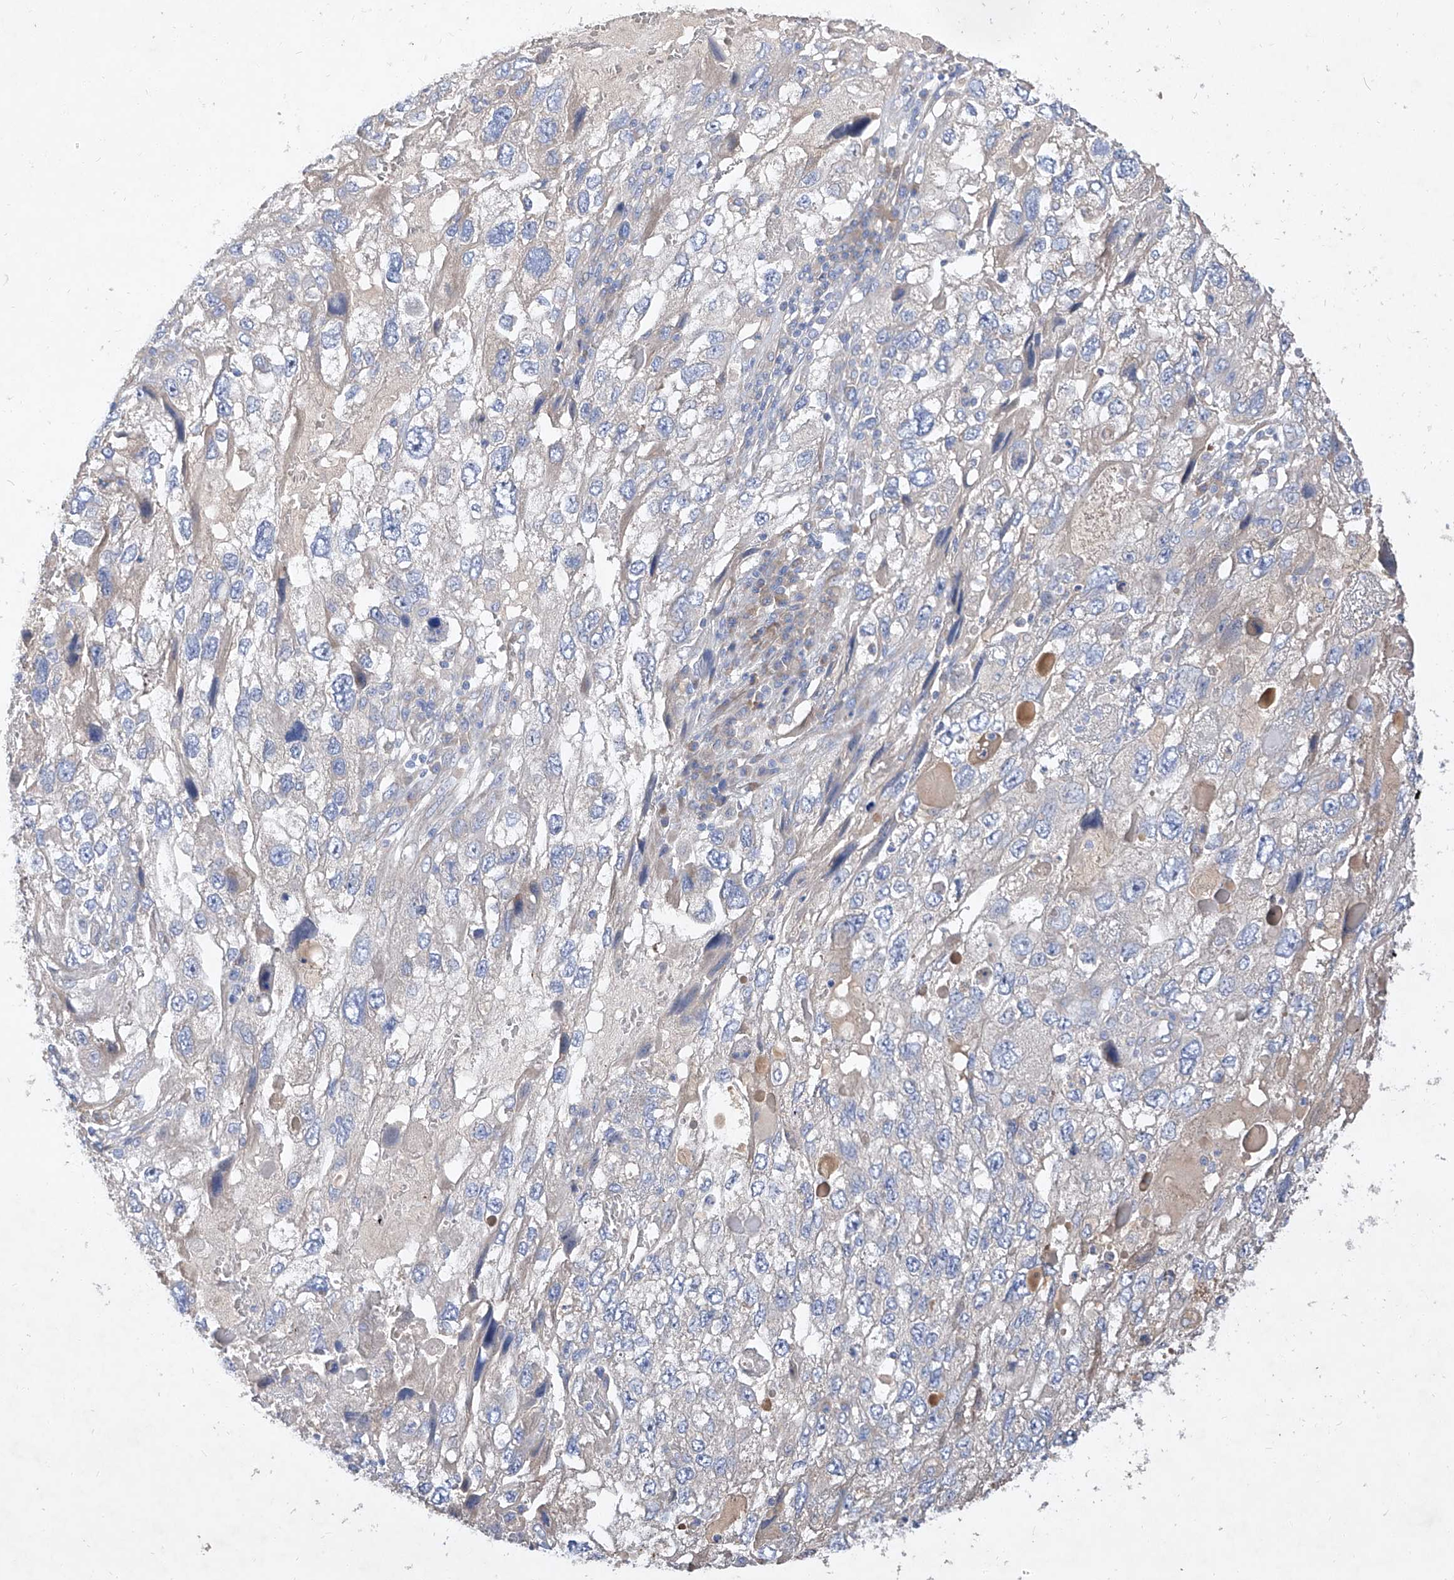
{"staining": {"intensity": "negative", "quantity": "none", "location": "none"}, "tissue": "endometrial cancer", "cell_type": "Tumor cells", "image_type": "cancer", "snomed": [{"axis": "morphology", "description": "Adenocarcinoma, NOS"}, {"axis": "topography", "description": "Endometrium"}], "caption": "Immunohistochemistry of endometrial adenocarcinoma shows no positivity in tumor cells.", "gene": "DIRAS3", "patient": {"sex": "female", "age": 49}}